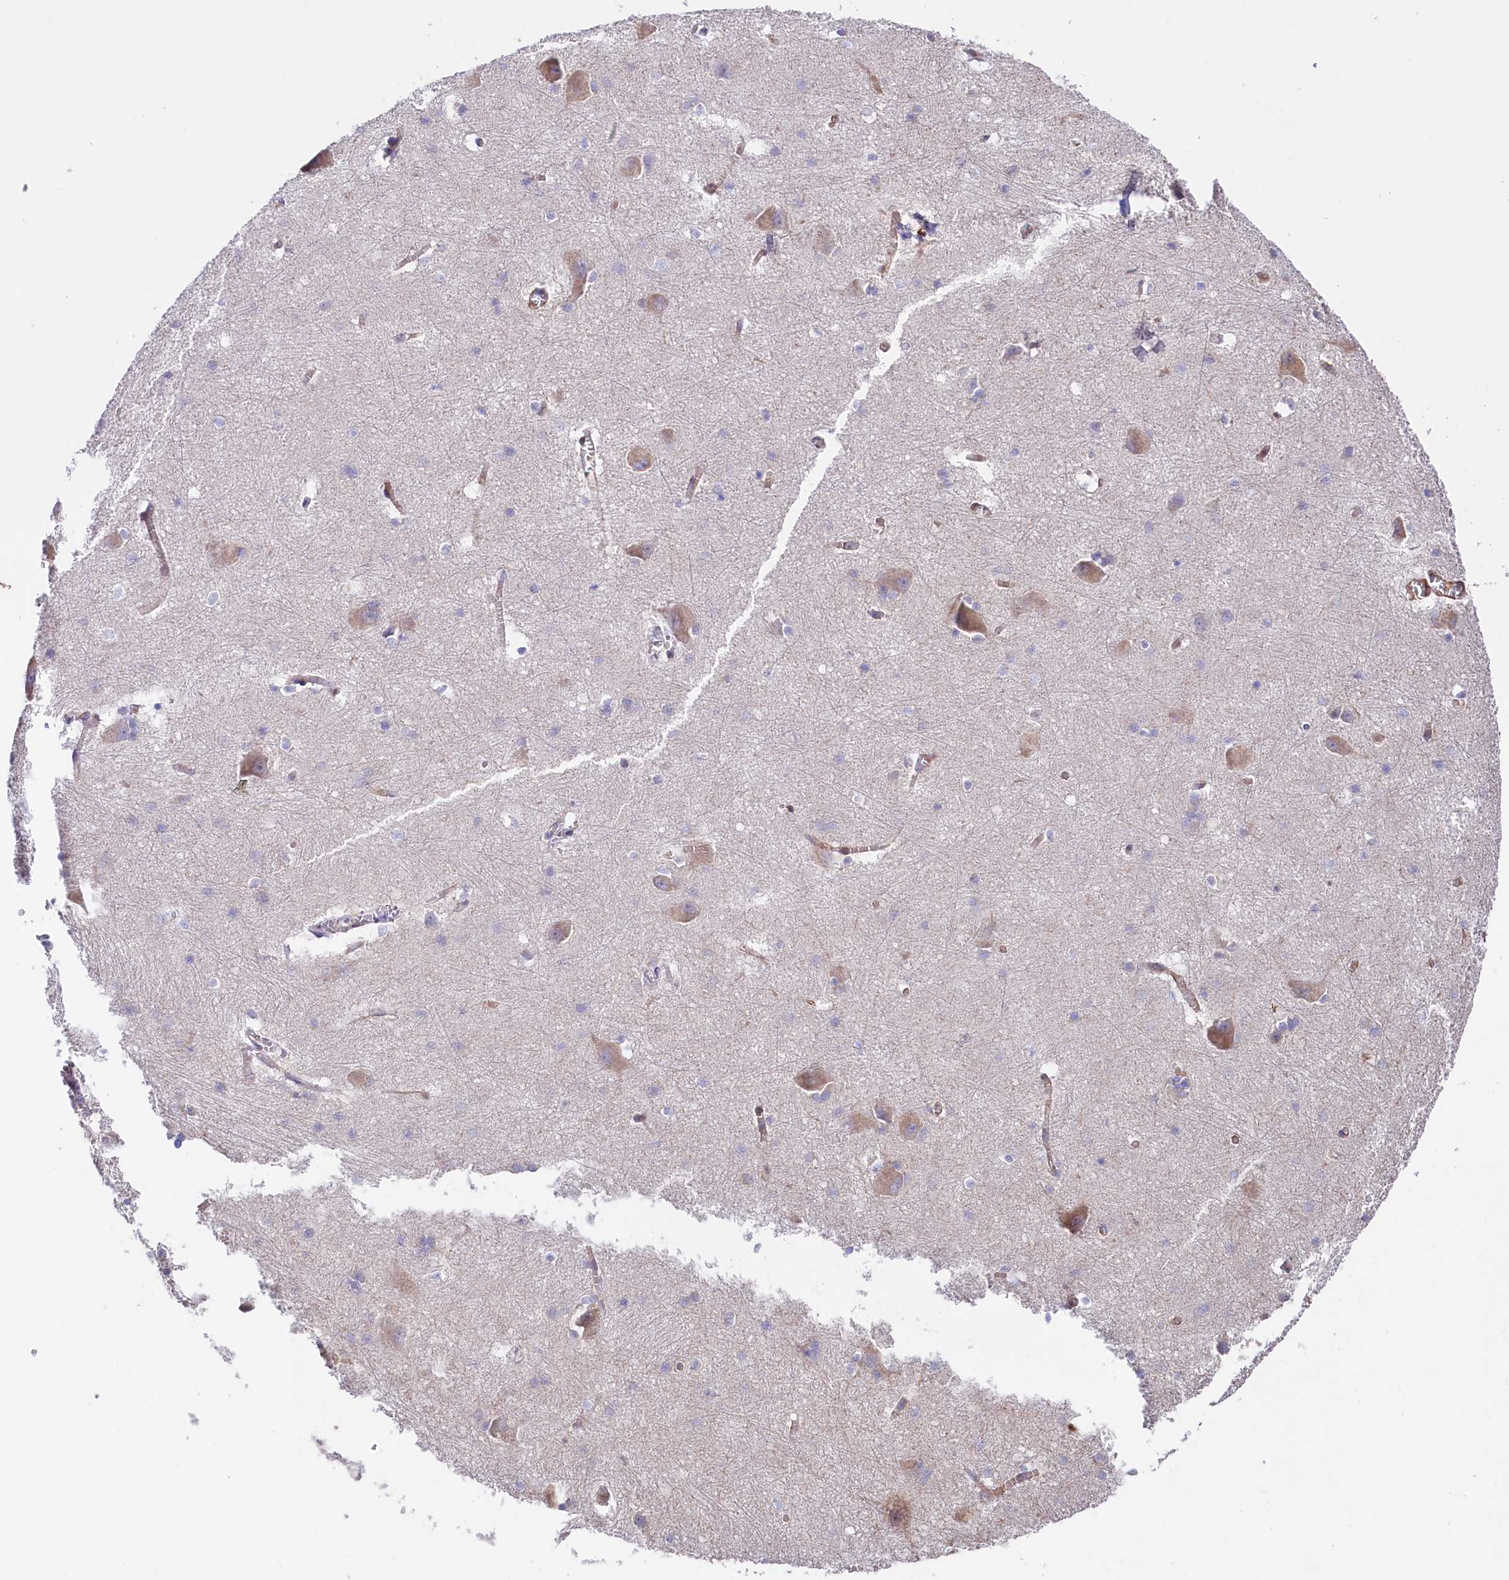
{"staining": {"intensity": "negative", "quantity": "none", "location": "none"}, "tissue": "caudate", "cell_type": "Glial cells", "image_type": "normal", "snomed": [{"axis": "morphology", "description": "Normal tissue, NOS"}, {"axis": "topography", "description": "Lateral ventricle wall"}], "caption": "Immunohistochemistry of normal human caudate shows no expression in glial cells.", "gene": "TNKS1BP1", "patient": {"sex": "male", "age": 37}}